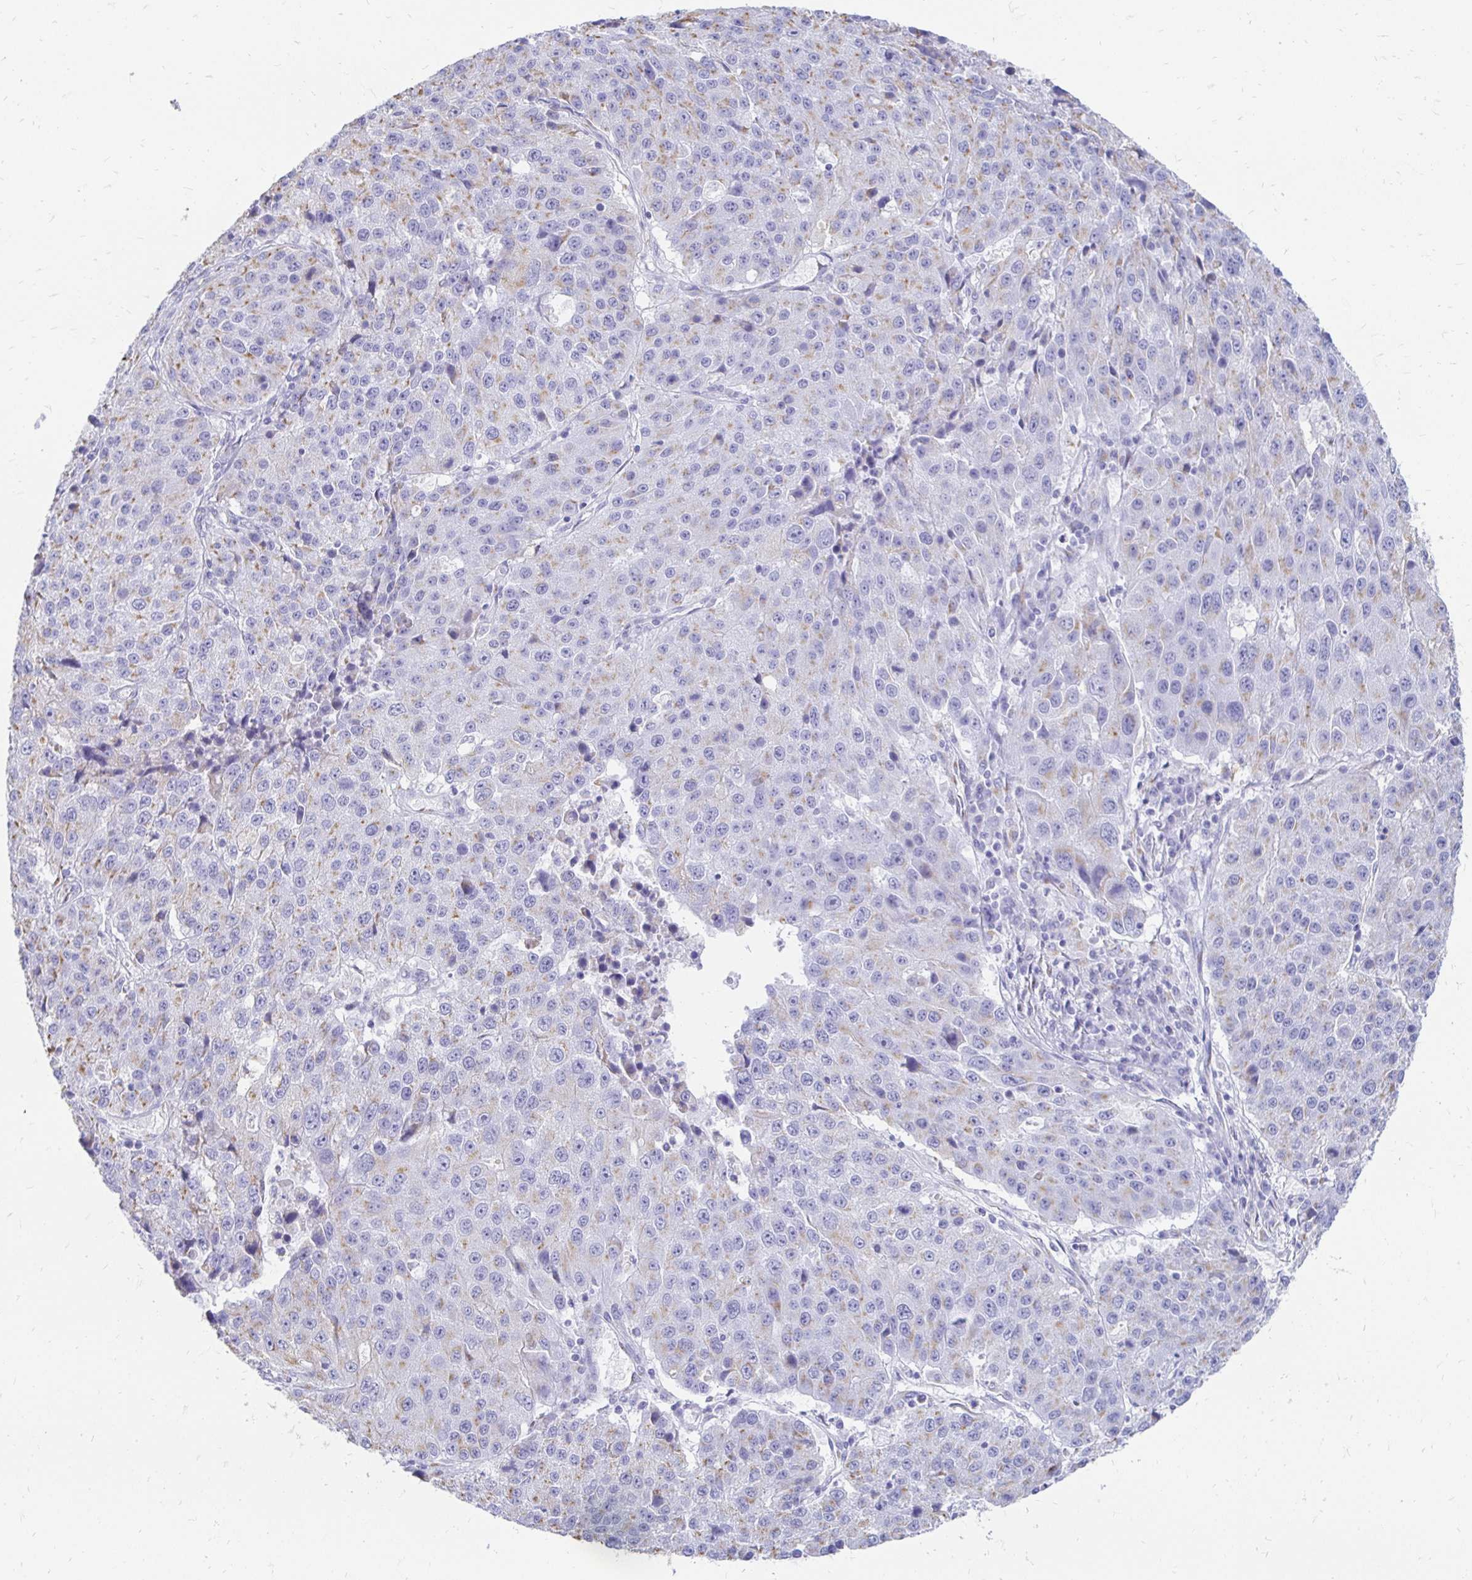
{"staining": {"intensity": "weak", "quantity": "25%-75%", "location": "cytoplasmic/membranous"}, "tissue": "stomach cancer", "cell_type": "Tumor cells", "image_type": "cancer", "snomed": [{"axis": "morphology", "description": "Adenocarcinoma, NOS"}, {"axis": "topography", "description": "Stomach"}], "caption": "A high-resolution image shows immunohistochemistry (IHC) staining of stomach cancer (adenocarcinoma), which displays weak cytoplasmic/membranous positivity in about 25%-75% of tumor cells.", "gene": "PAGE4", "patient": {"sex": "male", "age": 71}}